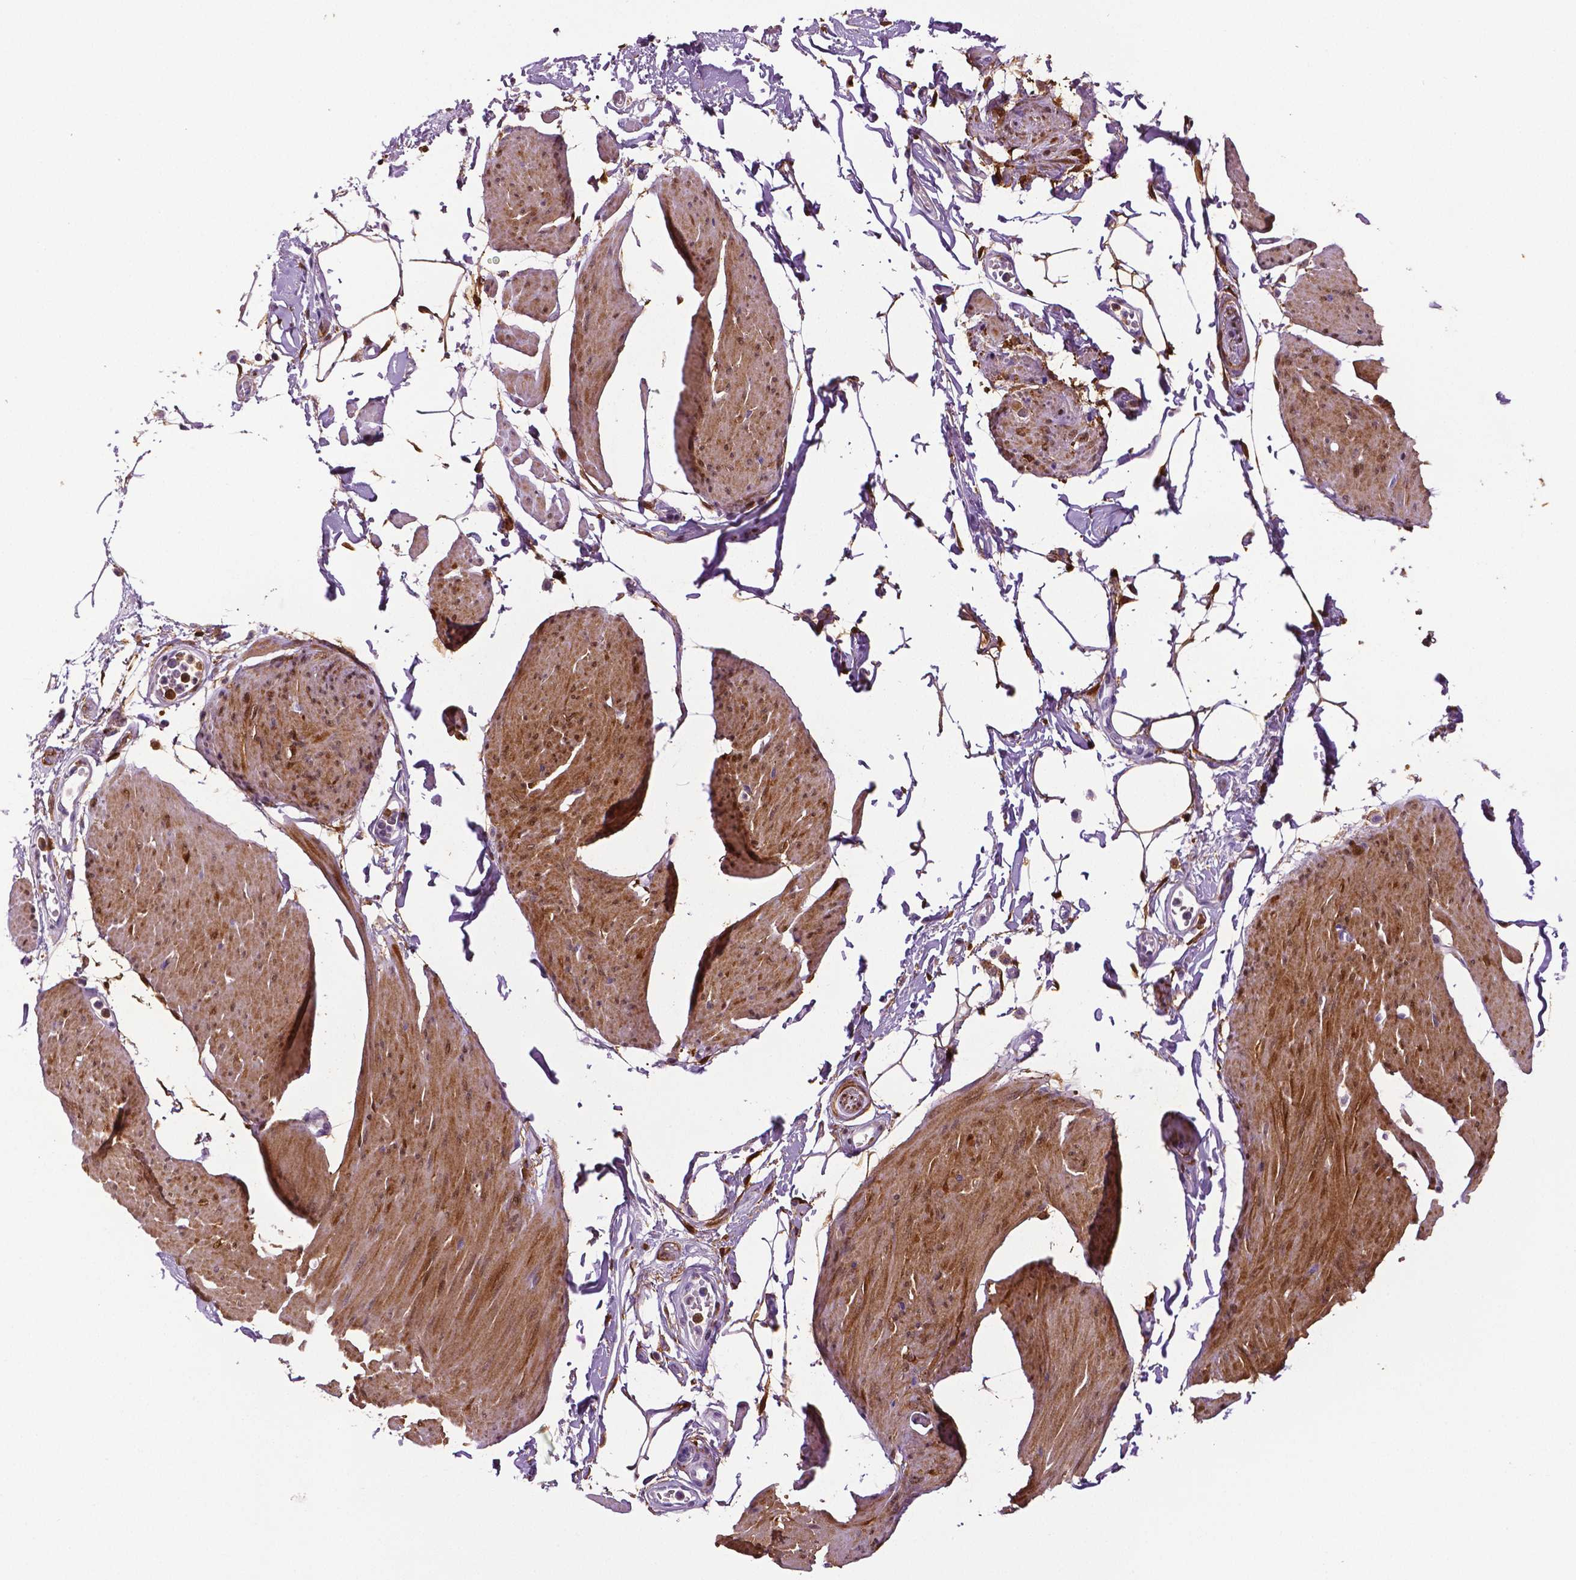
{"staining": {"intensity": "moderate", "quantity": "25%-75%", "location": "cytoplasmic/membranous,nuclear"}, "tissue": "smooth muscle", "cell_type": "Smooth muscle cells", "image_type": "normal", "snomed": [{"axis": "morphology", "description": "Normal tissue, NOS"}, {"axis": "topography", "description": "Adipose tissue"}, {"axis": "topography", "description": "Smooth muscle"}, {"axis": "topography", "description": "Peripheral nerve tissue"}], "caption": "The histopathology image demonstrates a brown stain indicating the presence of a protein in the cytoplasmic/membranous,nuclear of smooth muscle cells in smooth muscle.", "gene": "PHGDH", "patient": {"sex": "male", "age": 83}}